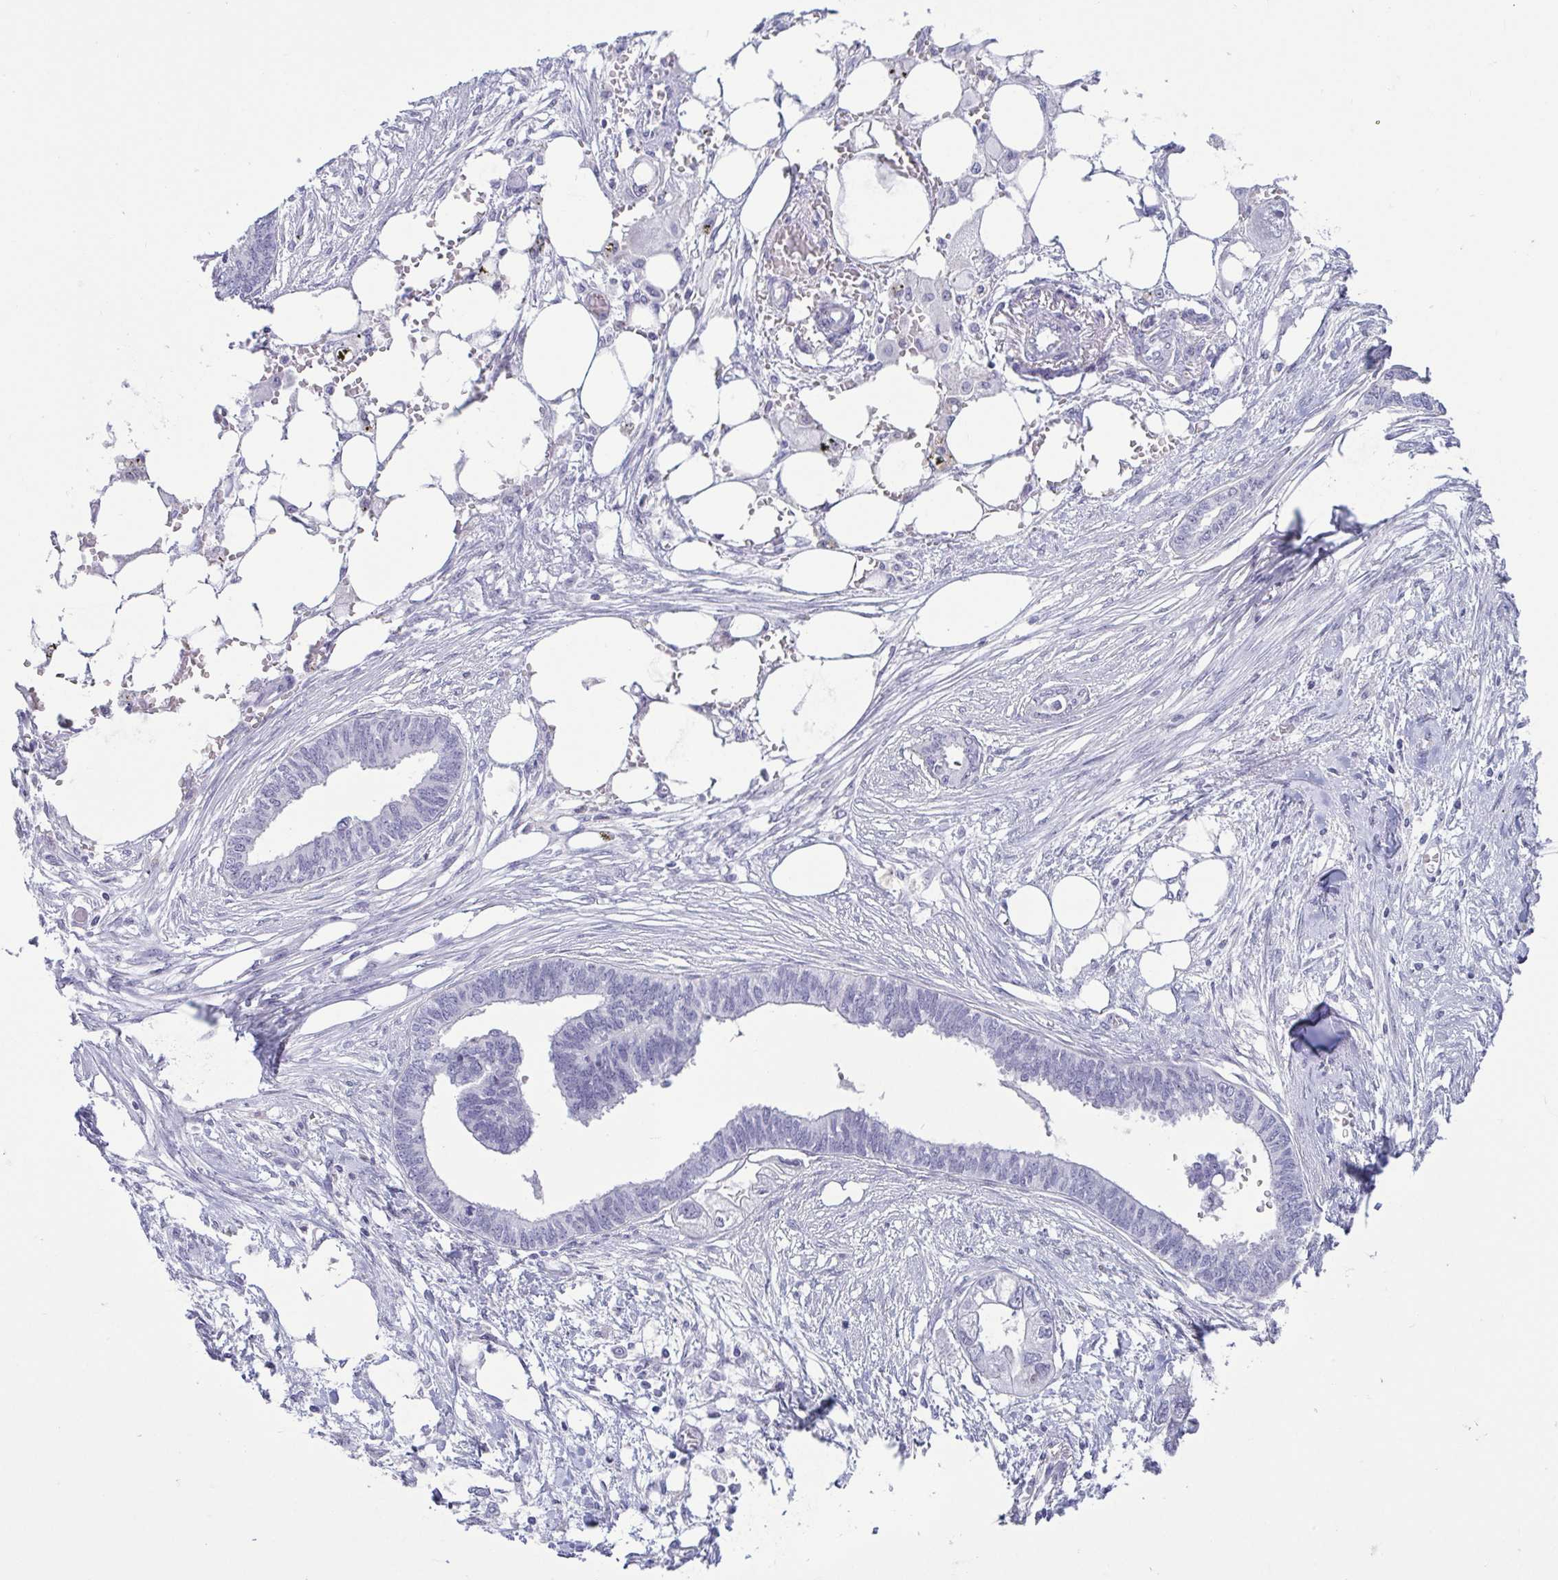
{"staining": {"intensity": "negative", "quantity": "none", "location": "none"}, "tissue": "endometrial cancer", "cell_type": "Tumor cells", "image_type": "cancer", "snomed": [{"axis": "morphology", "description": "Adenocarcinoma, NOS"}, {"axis": "morphology", "description": "Adenocarcinoma, metastatic, NOS"}, {"axis": "topography", "description": "Adipose tissue"}, {"axis": "topography", "description": "Endometrium"}], "caption": "This is an IHC micrograph of endometrial cancer (metastatic adenocarcinoma). There is no positivity in tumor cells.", "gene": "BZW1", "patient": {"sex": "female", "age": 67}}